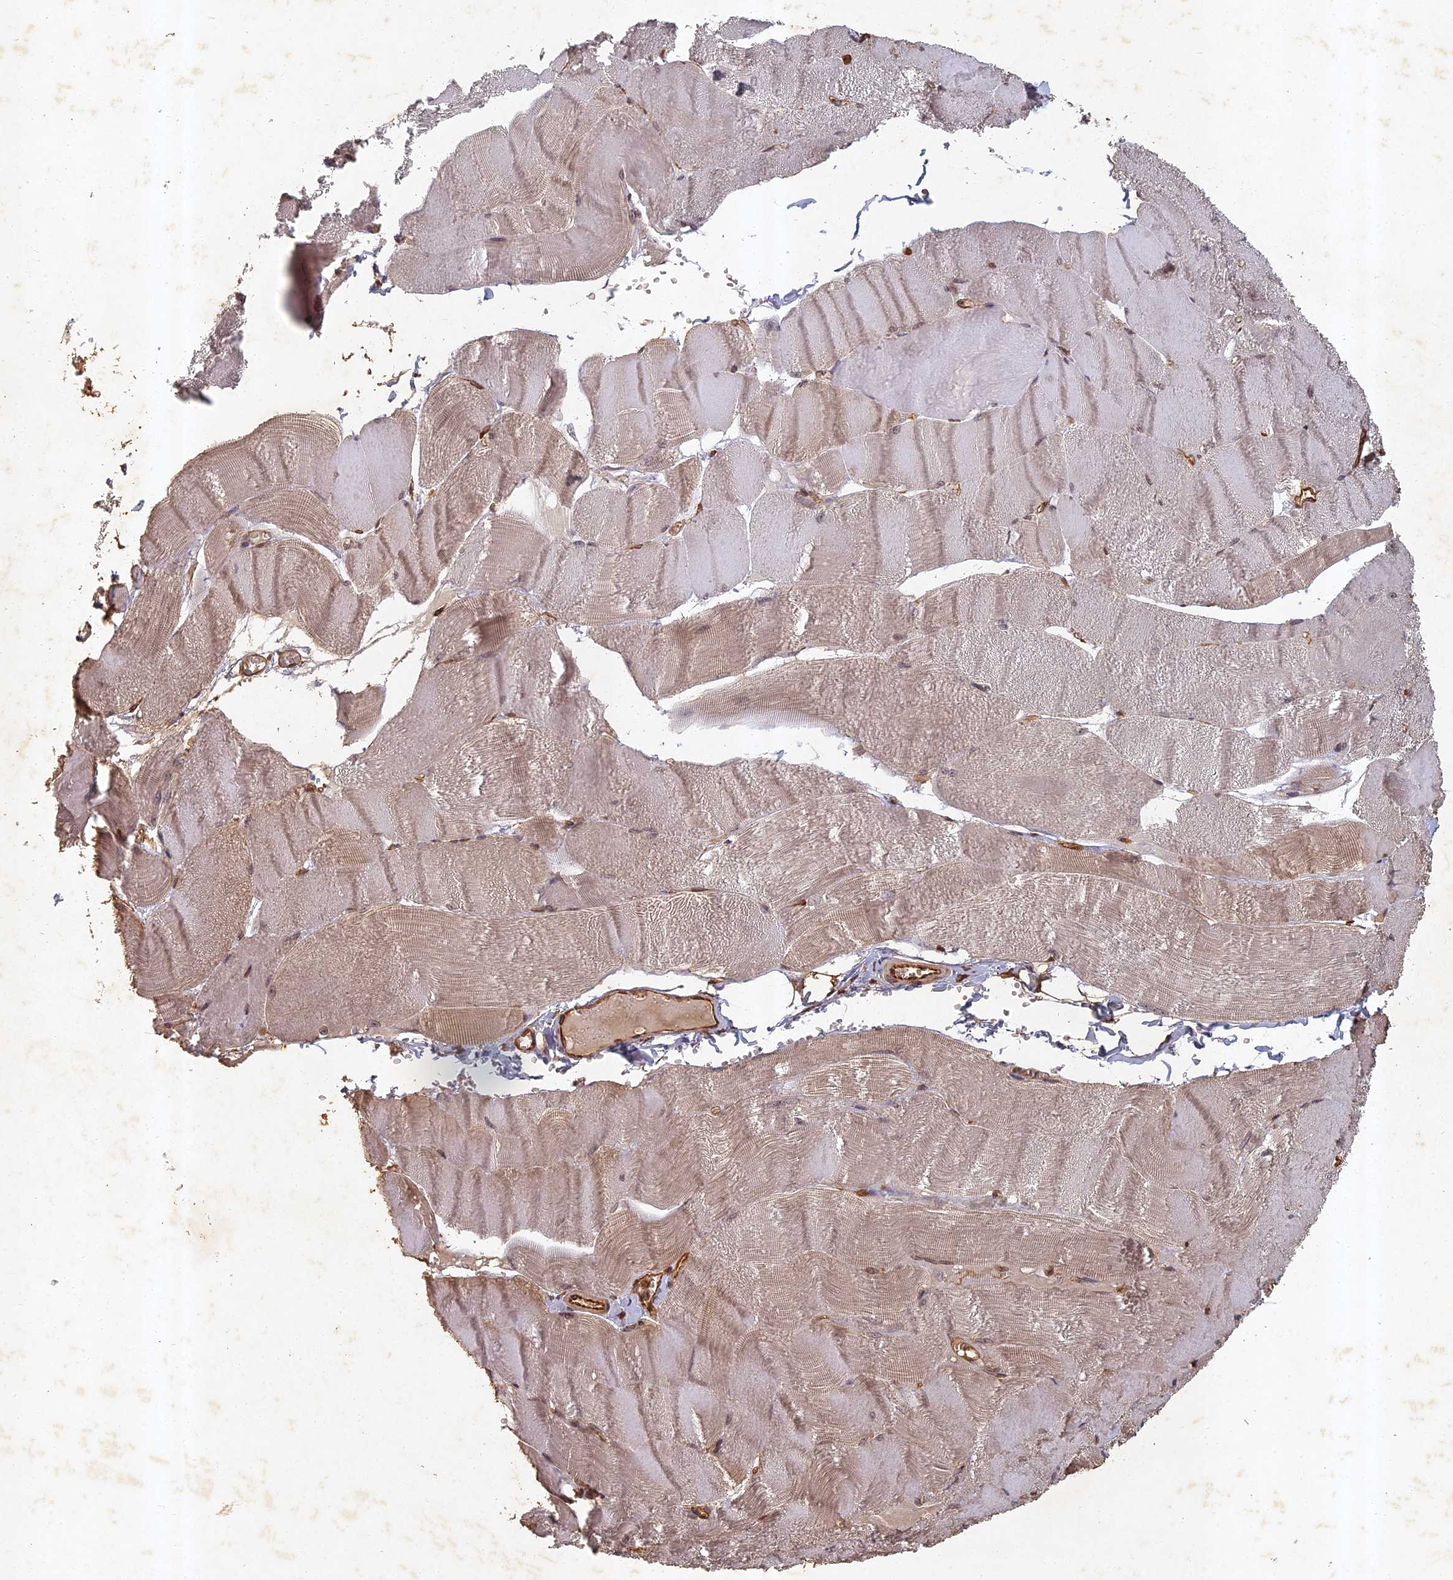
{"staining": {"intensity": "weak", "quantity": "25%-75%", "location": "cytoplasmic/membranous"}, "tissue": "skeletal muscle", "cell_type": "Myocytes", "image_type": "normal", "snomed": [{"axis": "morphology", "description": "Normal tissue, NOS"}, {"axis": "morphology", "description": "Basal cell carcinoma"}, {"axis": "topography", "description": "Skeletal muscle"}], "caption": "The photomicrograph exhibits a brown stain indicating the presence of a protein in the cytoplasmic/membranous of myocytes in skeletal muscle.", "gene": "ABCB10", "patient": {"sex": "female", "age": 64}}